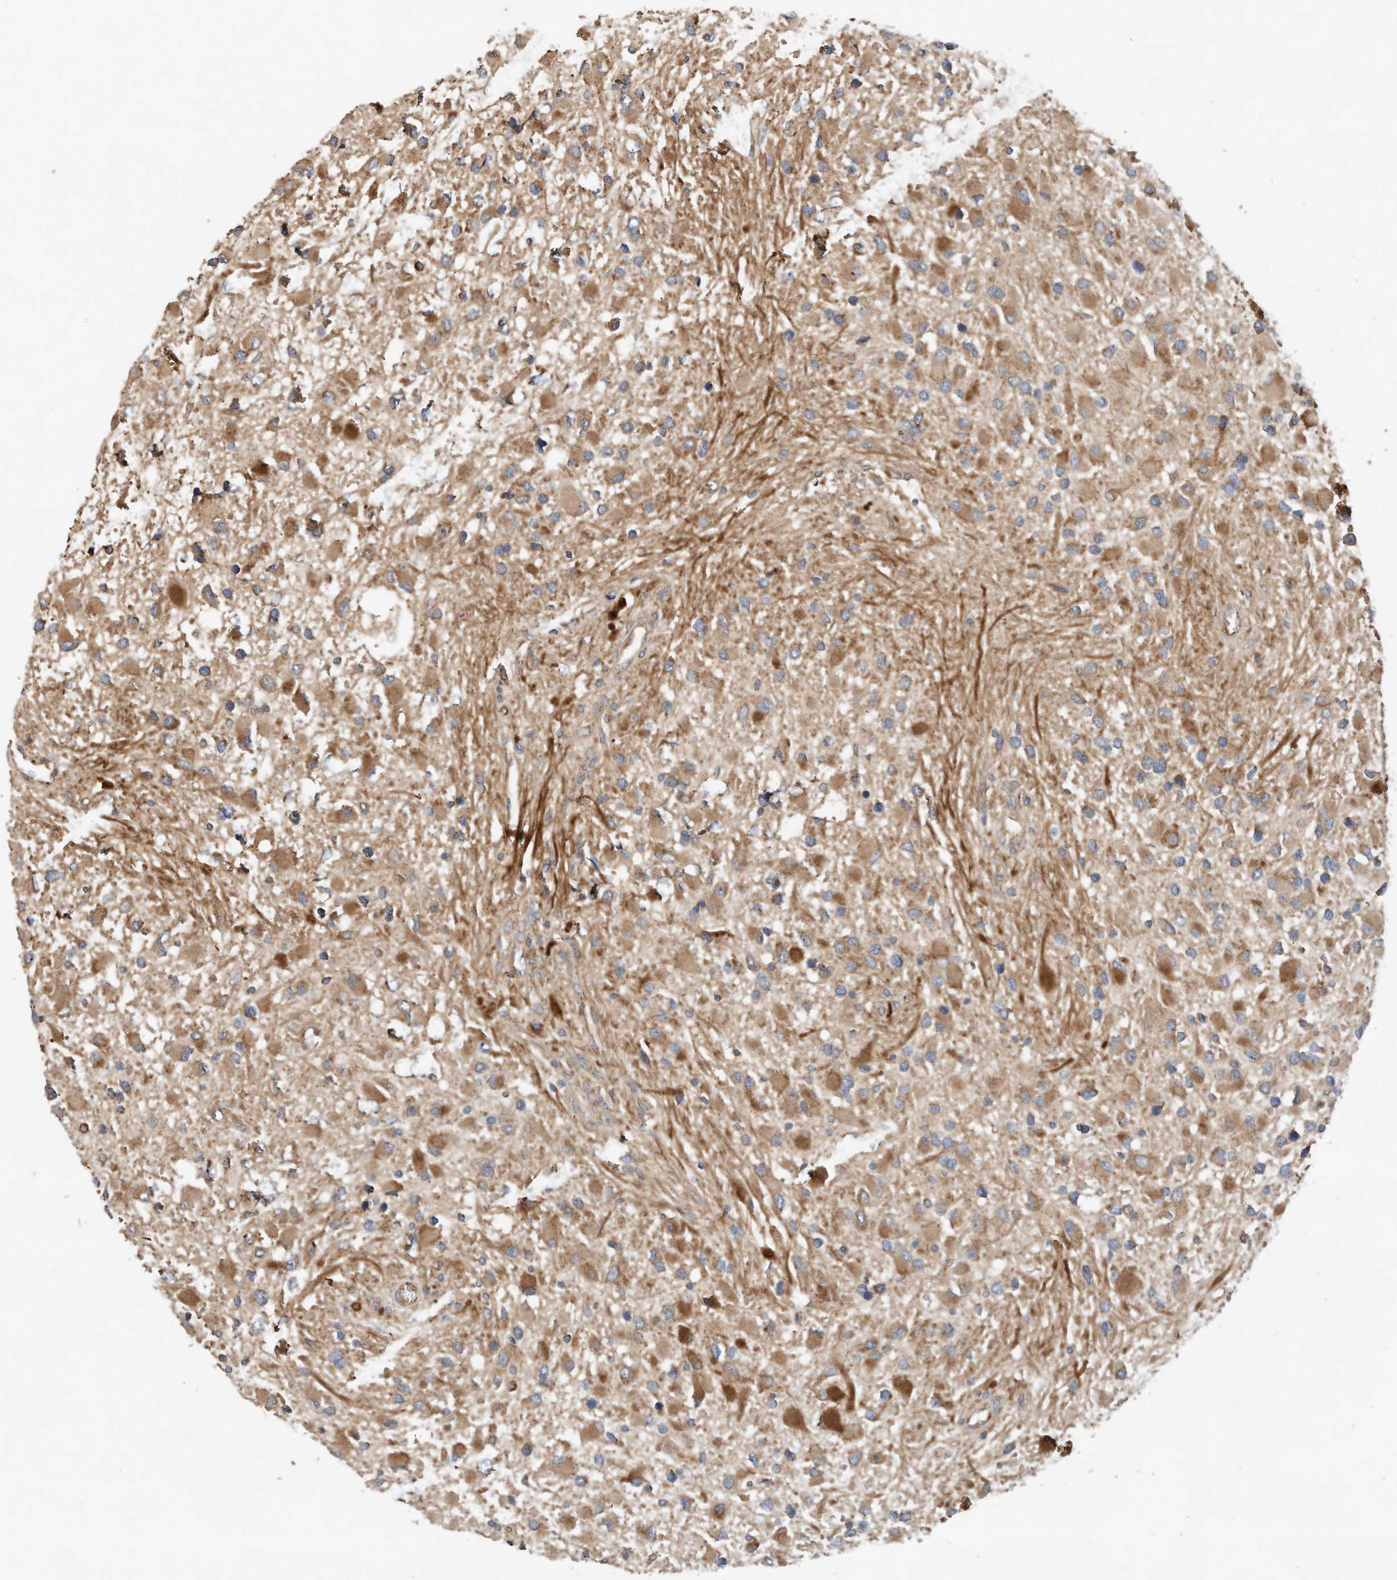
{"staining": {"intensity": "moderate", "quantity": ">75%", "location": "cytoplasmic/membranous"}, "tissue": "glioma", "cell_type": "Tumor cells", "image_type": "cancer", "snomed": [{"axis": "morphology", "description": "Glioma, malignant, High grade"}, {"axis": "topography", "description": "Brain"}], "caption": "Immunohistochemical staining of human glioma displays medium levels of moderate cytoplasmic/membranous positivity in approximately >75% of tumor cells.", "gene": "CPAMD8", "patient": {"sex": "male", "age": 53}}